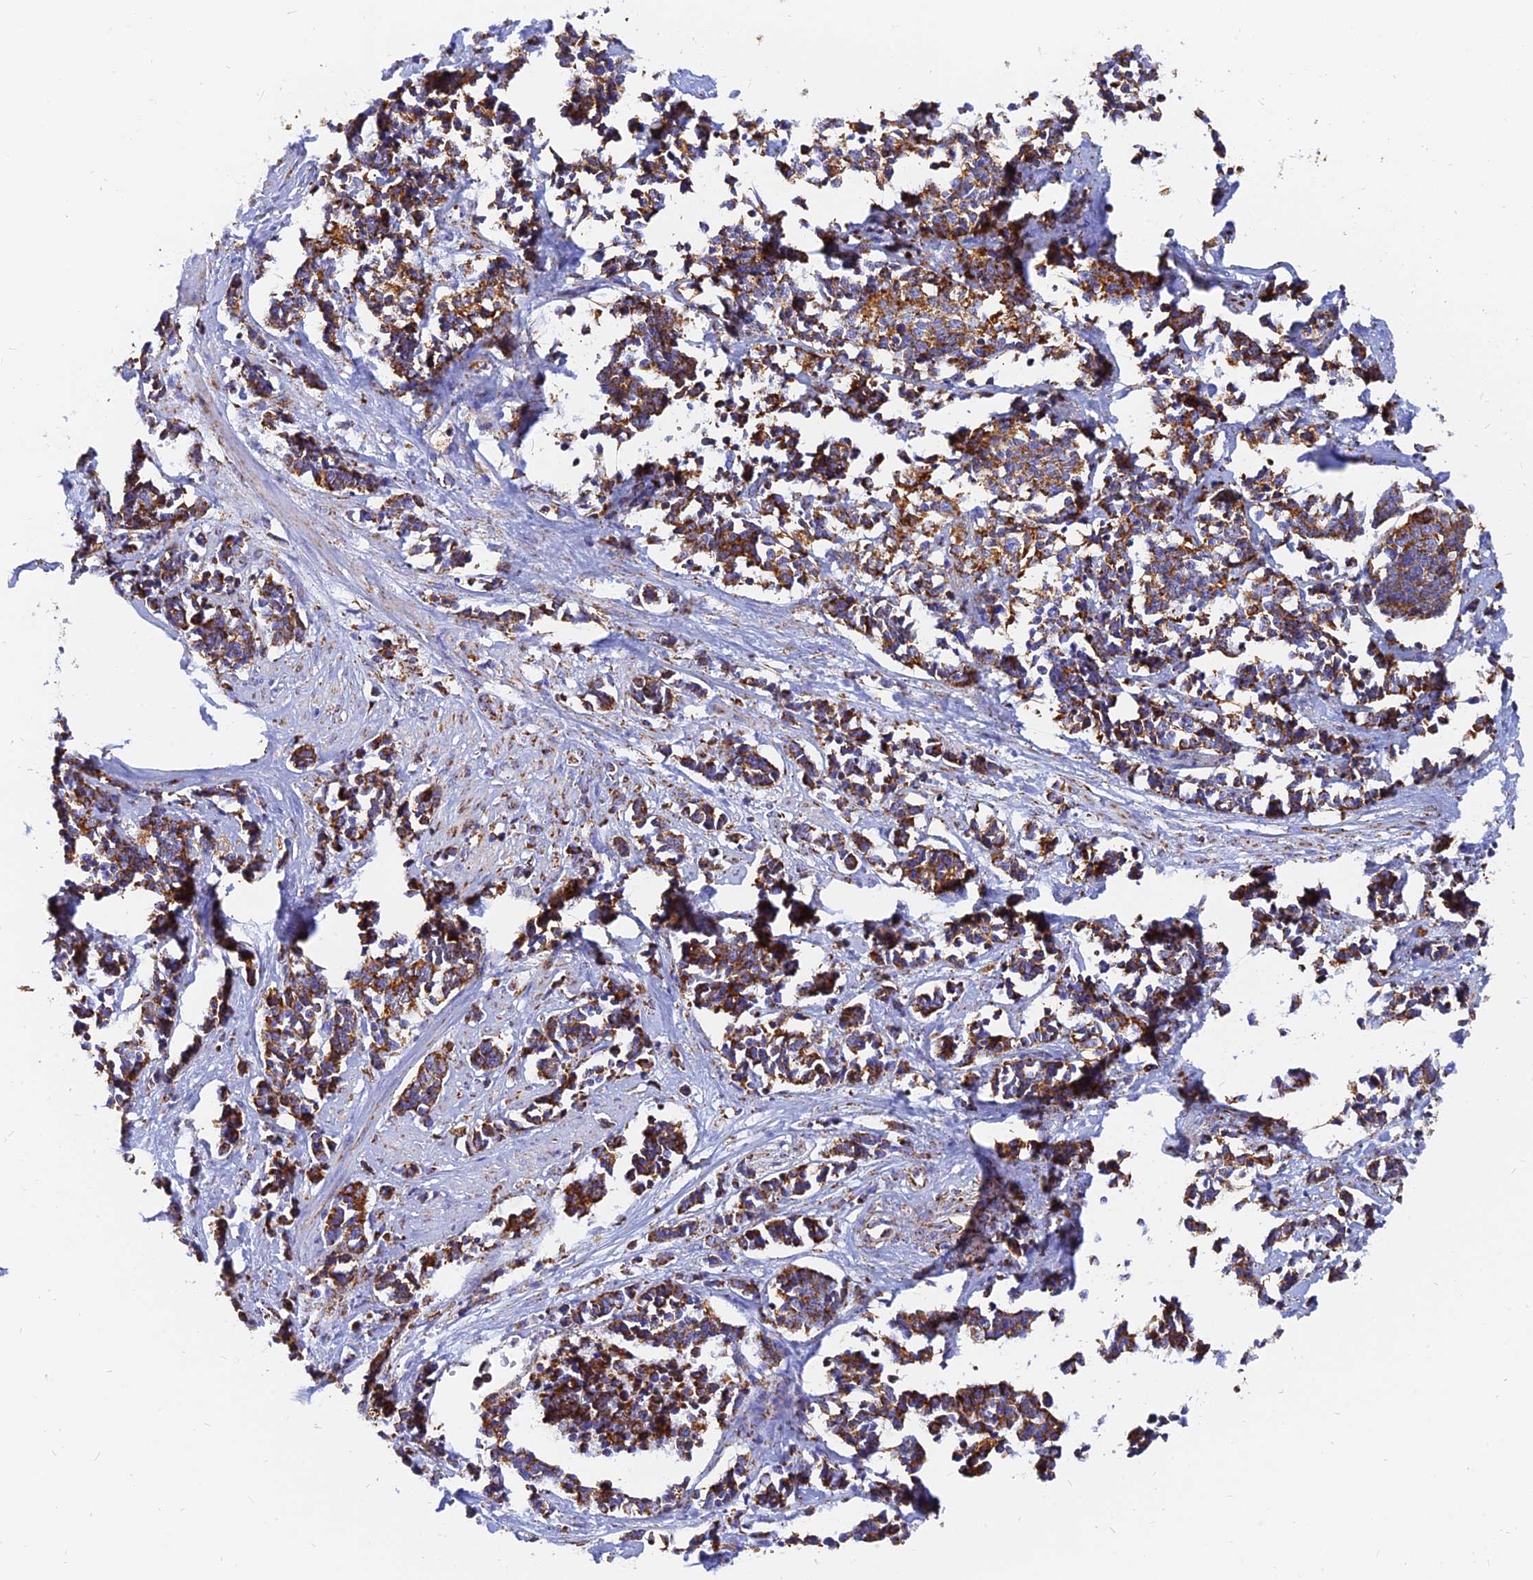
{"staining": {"intensity": "strong", "quantity": ">75%", "location": "cytoplasmic/membranous"}, "tissue": "cervical cancer", "cell_type": "Tumor cells", "image_type": "cancer", "snomed": [{"axis": "morphology", "description": "Normal tissue, NOS"}, {"axis": "morphology", "description": "Squamous cell carcinoma, NOS"}, {"axis": "topography", "description": "Cervix"}], "caption": "This image shows immunohistochemistry staining of human cervical squamous cell carcinoma, with high strong cytoplasmic/membranous expression in approximately >75% of tumor cells.", "gene": "NDUFB6", "patient": {"sex": "female", "age": 35}}